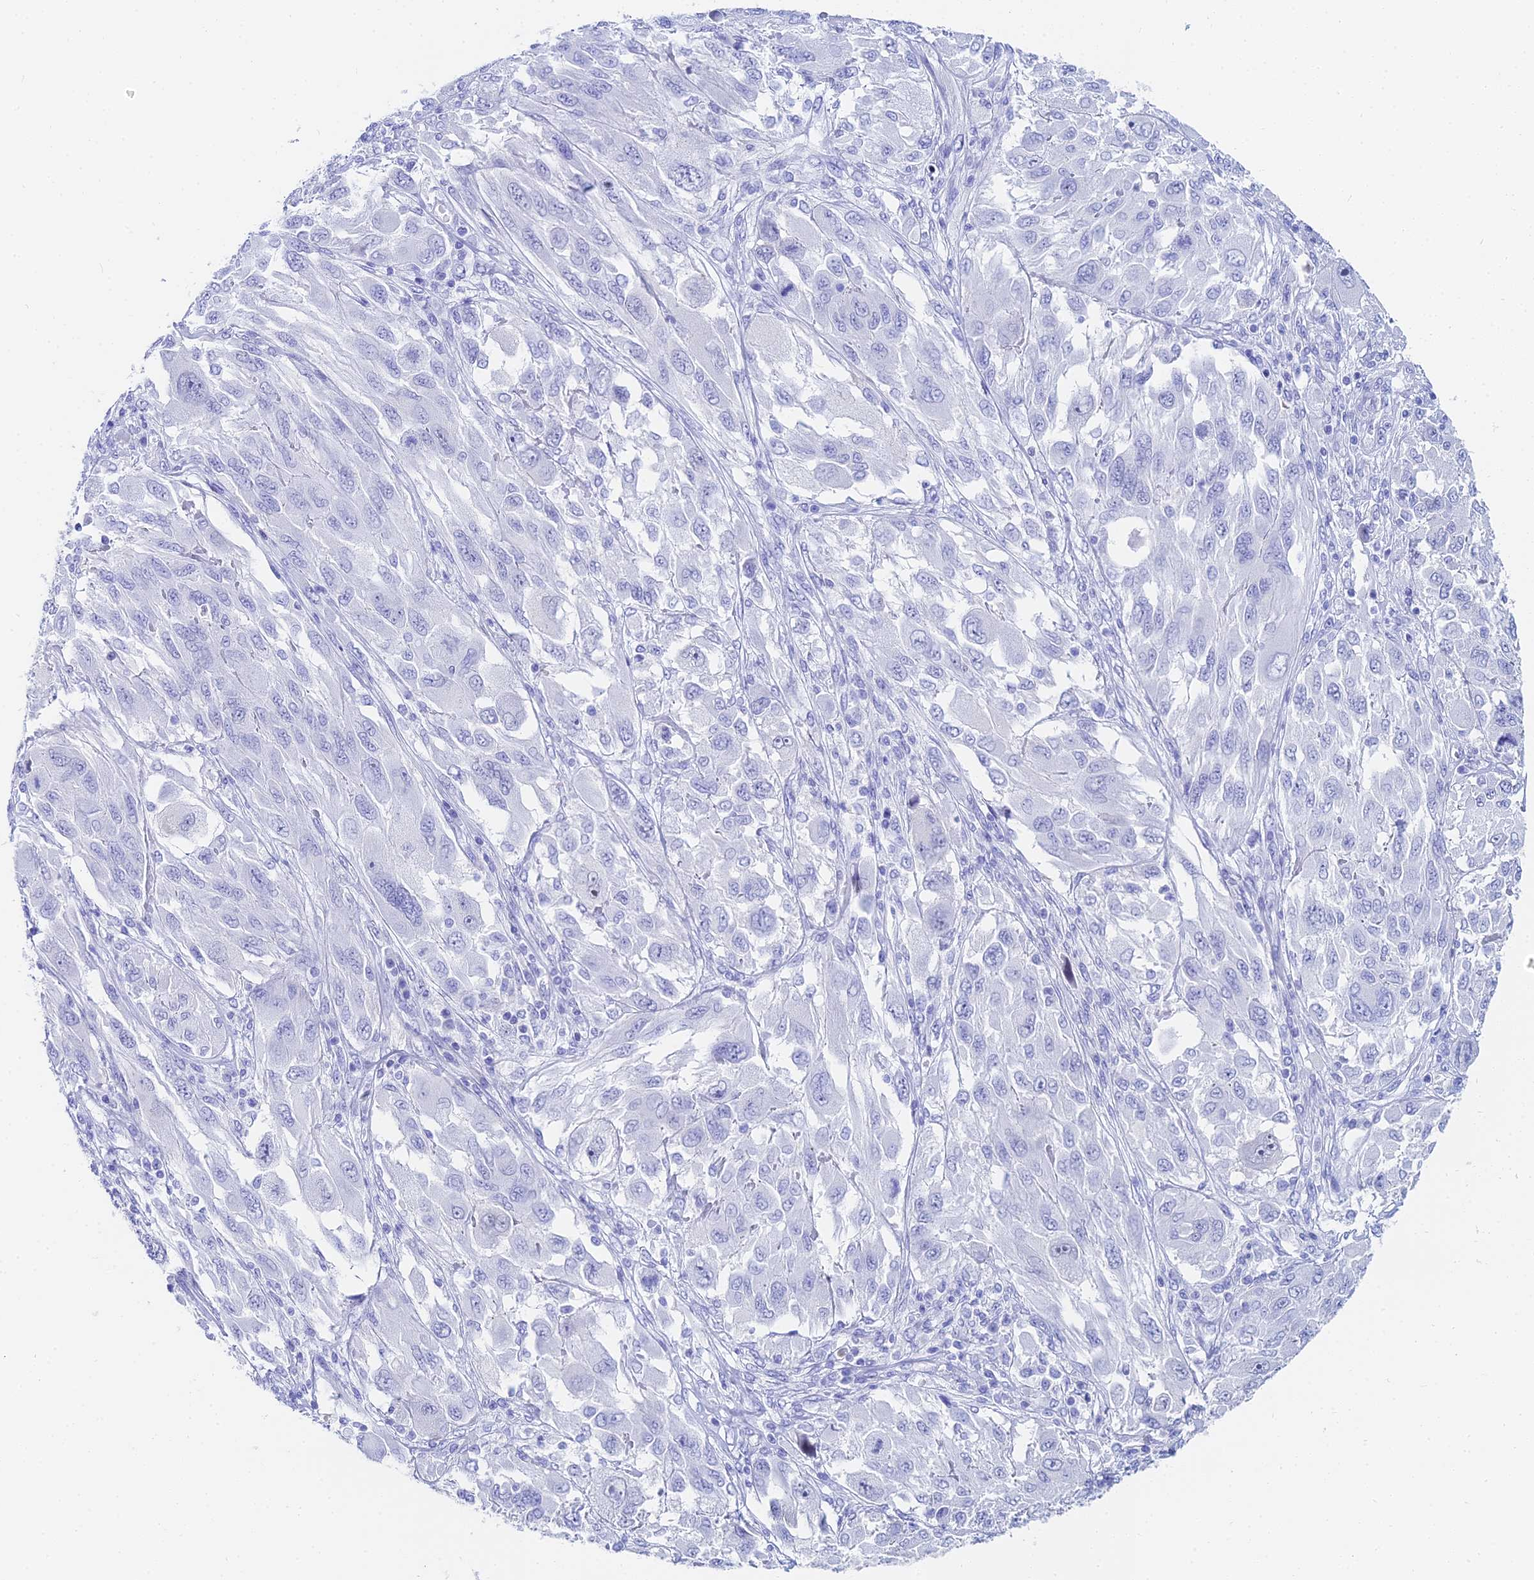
{"staining": {"intensity": "negative", "quantity": "none", "location": "none"}, "tissue": "melanoma", "cell_type": "Tumor cells", "image_type": "cancer", "snomed": [{"axis": "morphology", "description": "Malignant melanoma, NOS"}, {"axis": "topography", "description": "Skin"}], "caption": "A micrograph of human malignant melanoma is negative for staining in tumor cells.", "gene": "HSPA1L", "patient": {"sex": "female", "age": 91}}